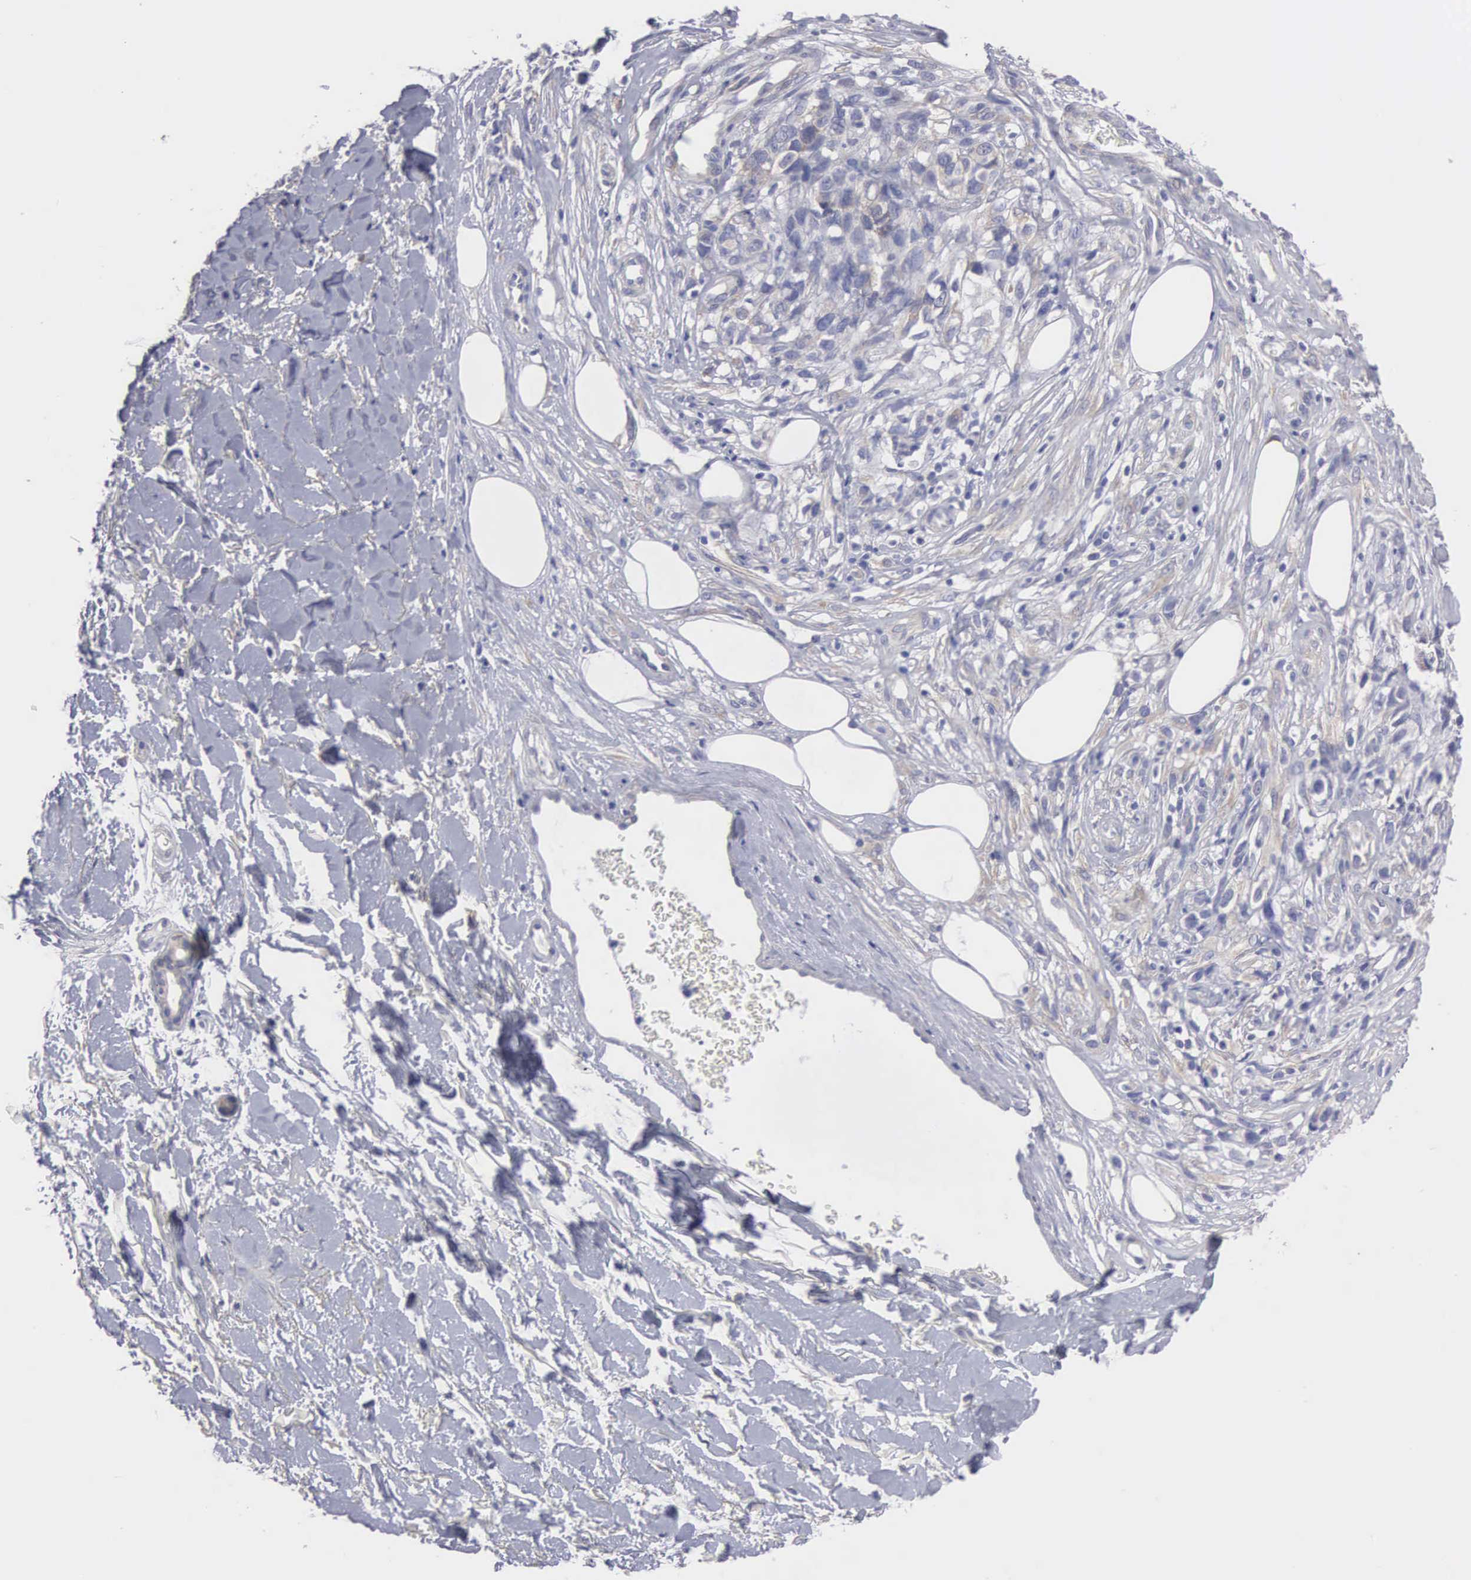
{"staining": {"intensity": "weak", "quantity": "<25%", "location": "cytoplasmic/membranous"}, "tissue": "melanoma", "cell_type": "Tumor cells", "image_type": "cancer", "snomed": [{"axis": "morphology", "description": "Malignant melanoma, NOS"}, {"axis": "topography", "description": "Skin"}], "caption": "Tumor cells show no significant positivity in melanoma.", "gene": "CEP170B", "patient": {"sex": "female", "age": 85}}